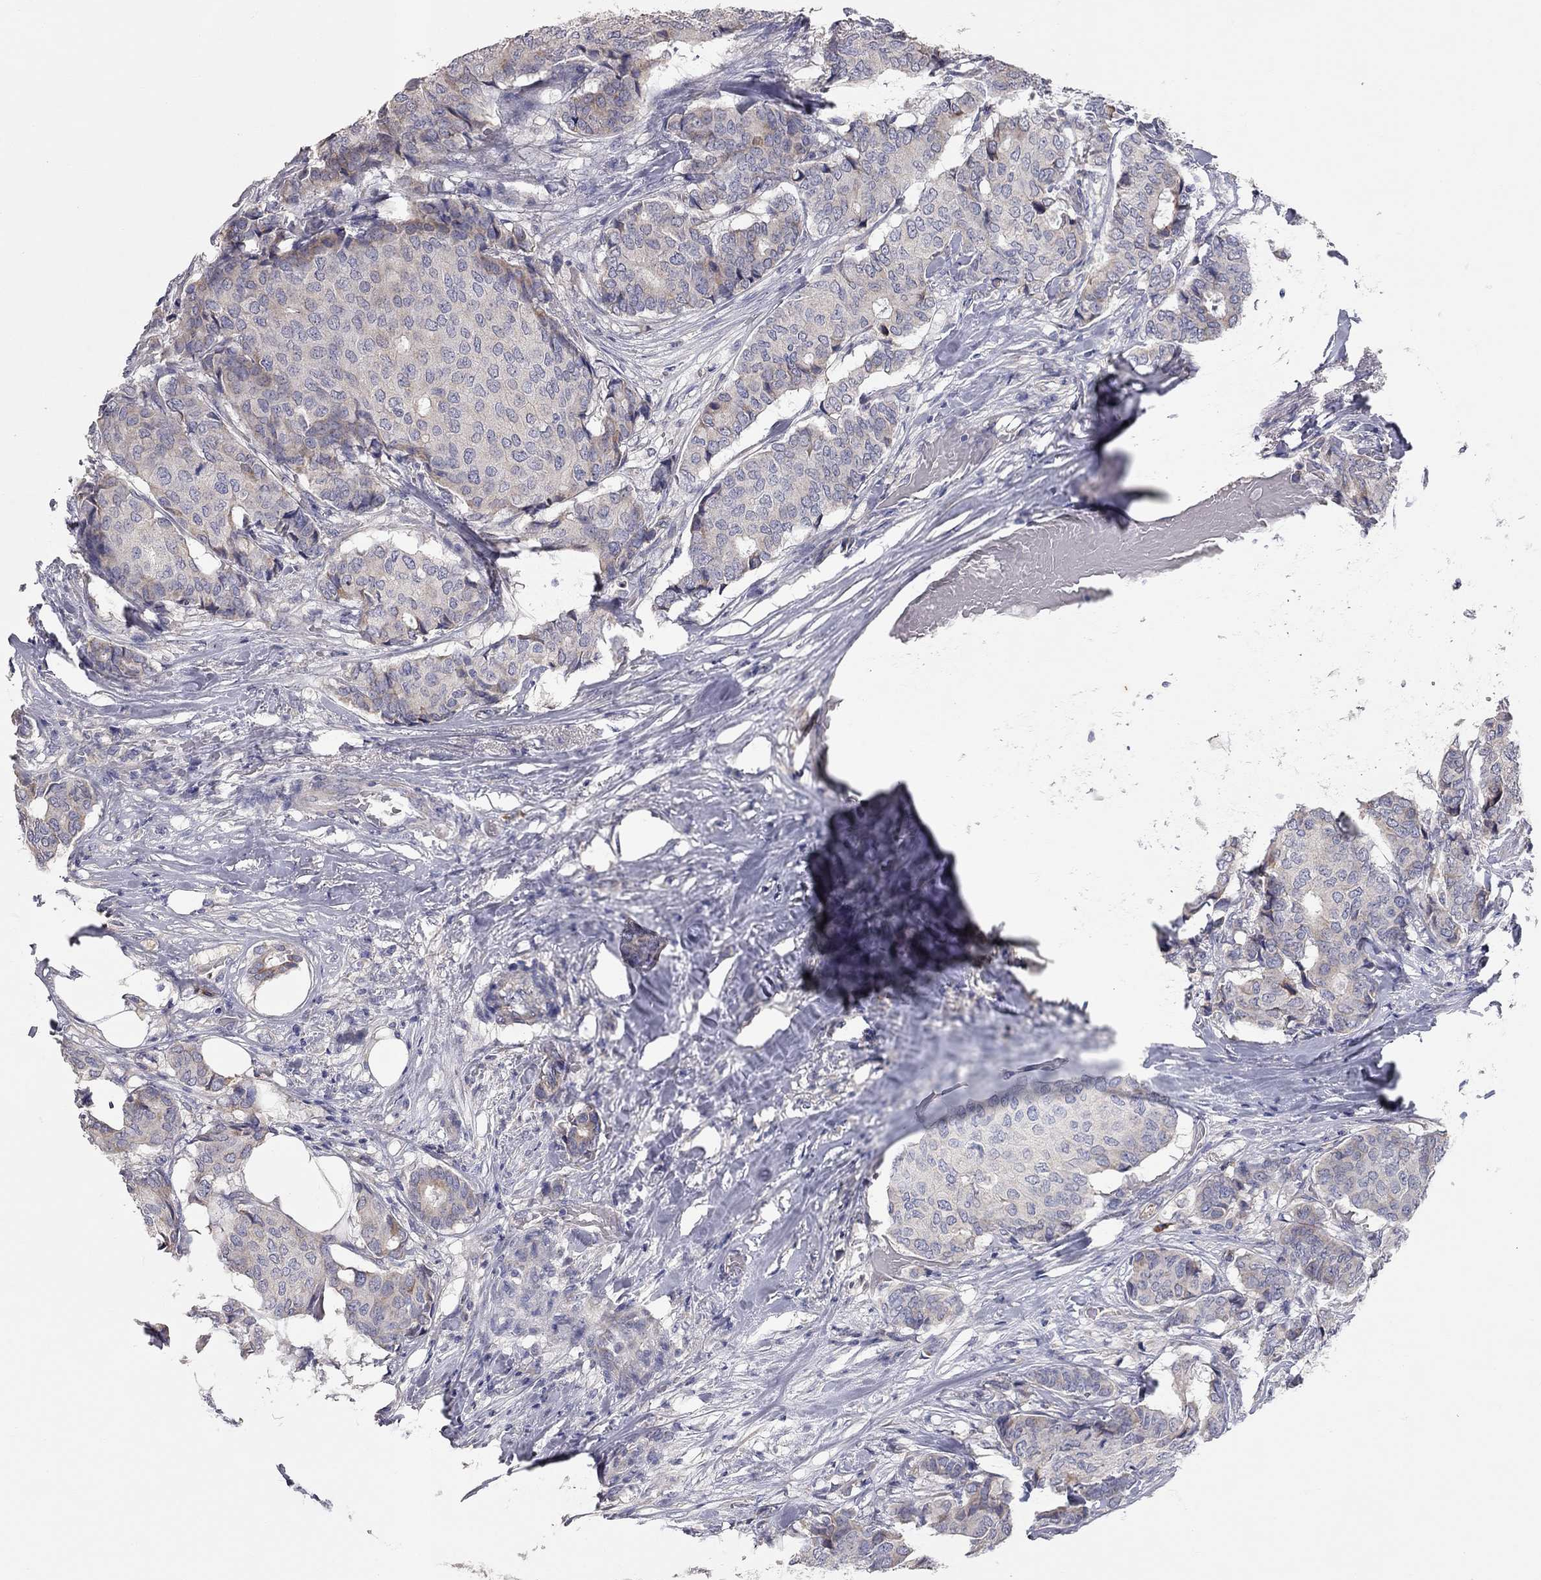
{"staining": {"intensity": "weak", "quantity": "<25%", "location": "cytoplasmic/membranous"}, "tissue": "breast cancer", "cell_type": "Tumor cells", "image_type": "cancer", "snomed": [{"axis": "morphology", "description": "Duct carcinoma"}, {"axis": "topography", "description": "Breast"}], "caption": "Immunohistochemistry (IHC) micrograph of intraductal carcinoma (breast) stained for a protein (brown), which reveals no expression in tumor cells. Brightfield microscopy of immunohistochemistry stained with DAB (3,3'-diaminobenzidine) (brown) and hematoxylin (blue), captured at high magnification.", "gene": "XAGE2", "patient": {"sex": "female", "age": 75}}